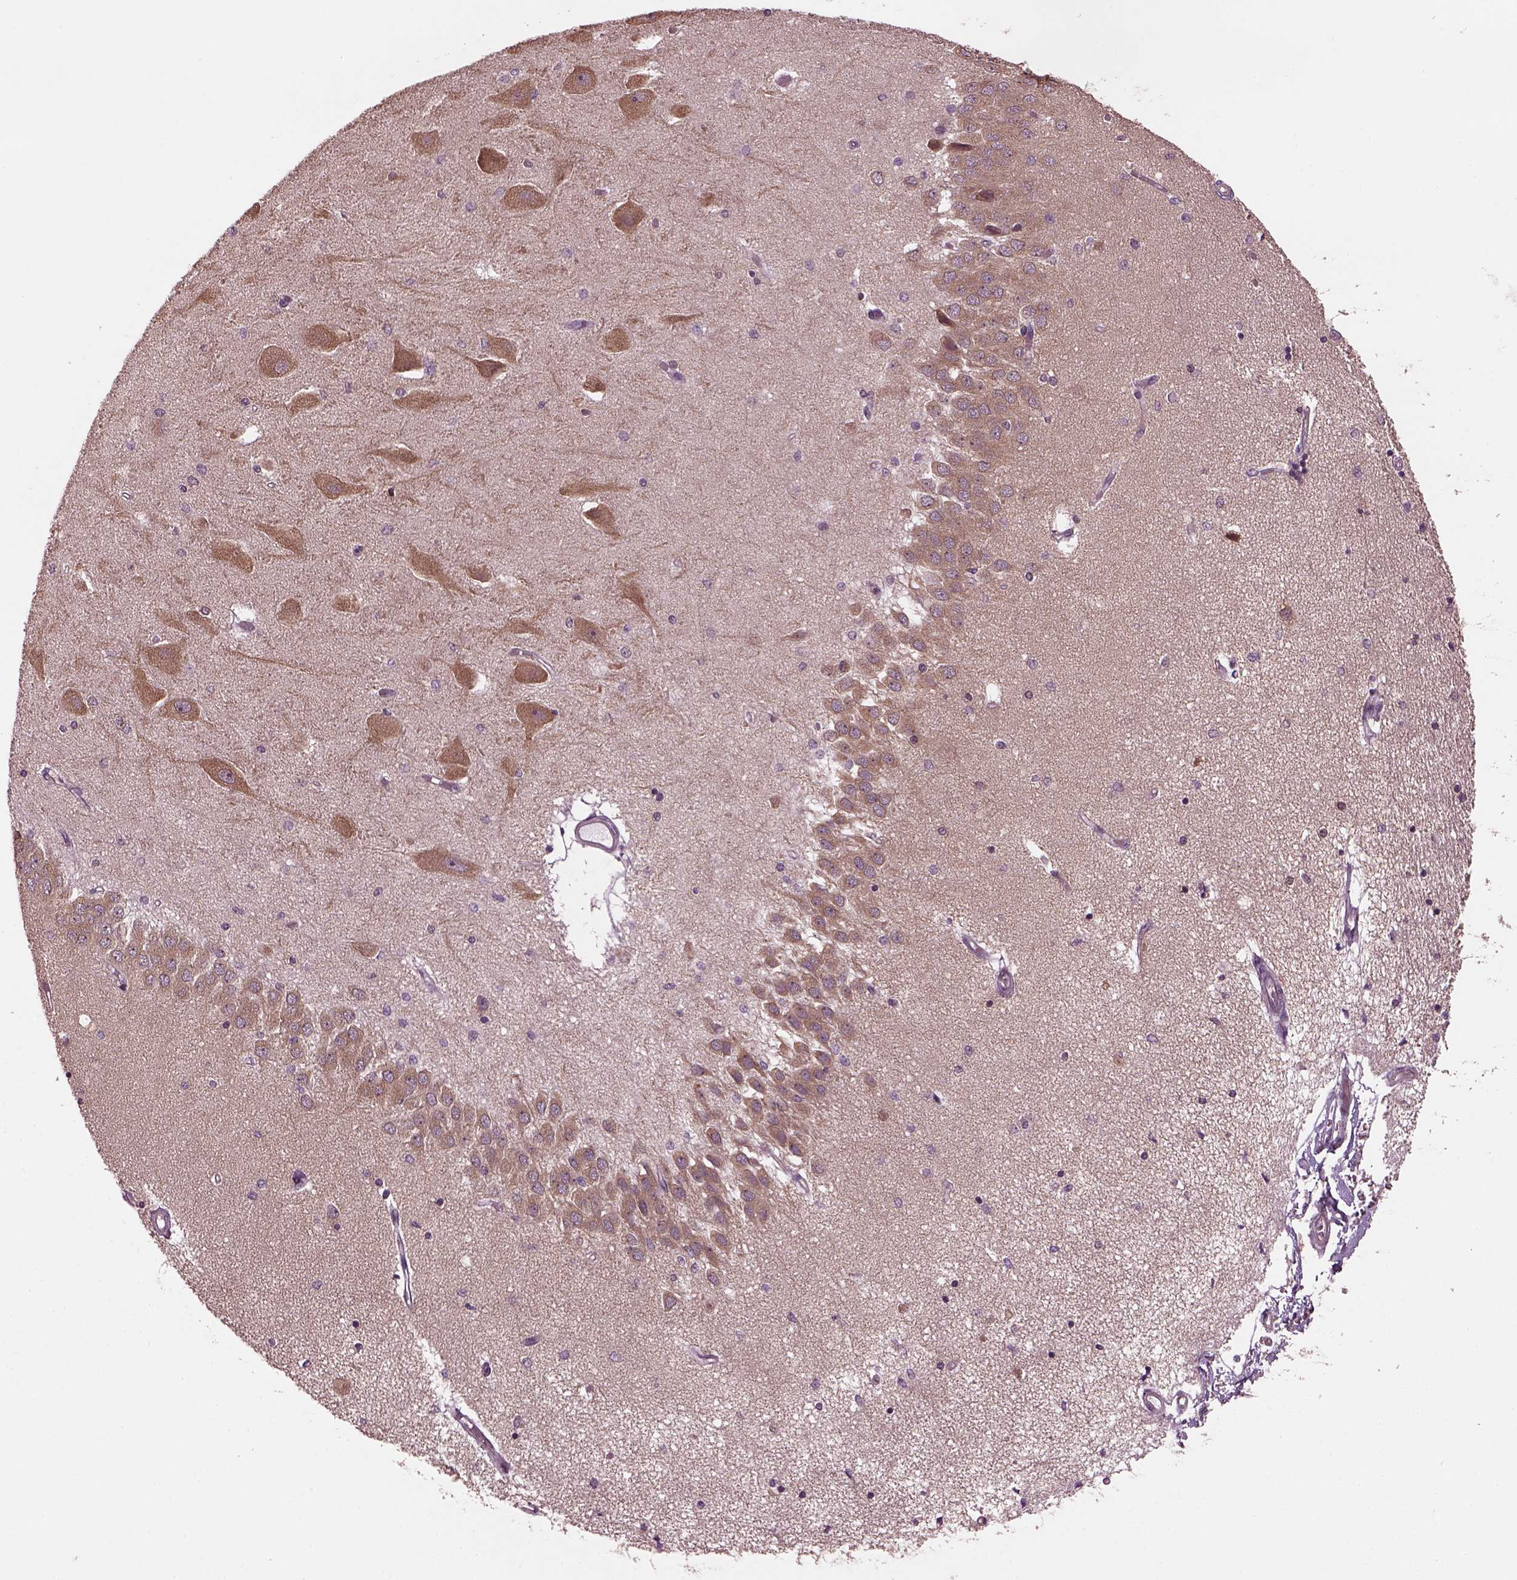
{"staining": {"intensity": "negative", "quantity": "none", "location": "none"}, "tissue": "hippocampus", "cell_type": "Glial cells", "image_type": "normal", "snomed": [{"axis": "morphology", "description": "Normal tissue, NOS"}, {"axis": "topography", "description": "Hippocampus"}], "caption": "Immunohistochemical staining of unremarkable hippocampus exhibits no significant staining in glial cells. (DAB immunohistochemistry (IHC) visualized using brightfield microscopy, high magnification).", "gene": "RUFY3", "patient": {"sex": "female", "age": 54}}